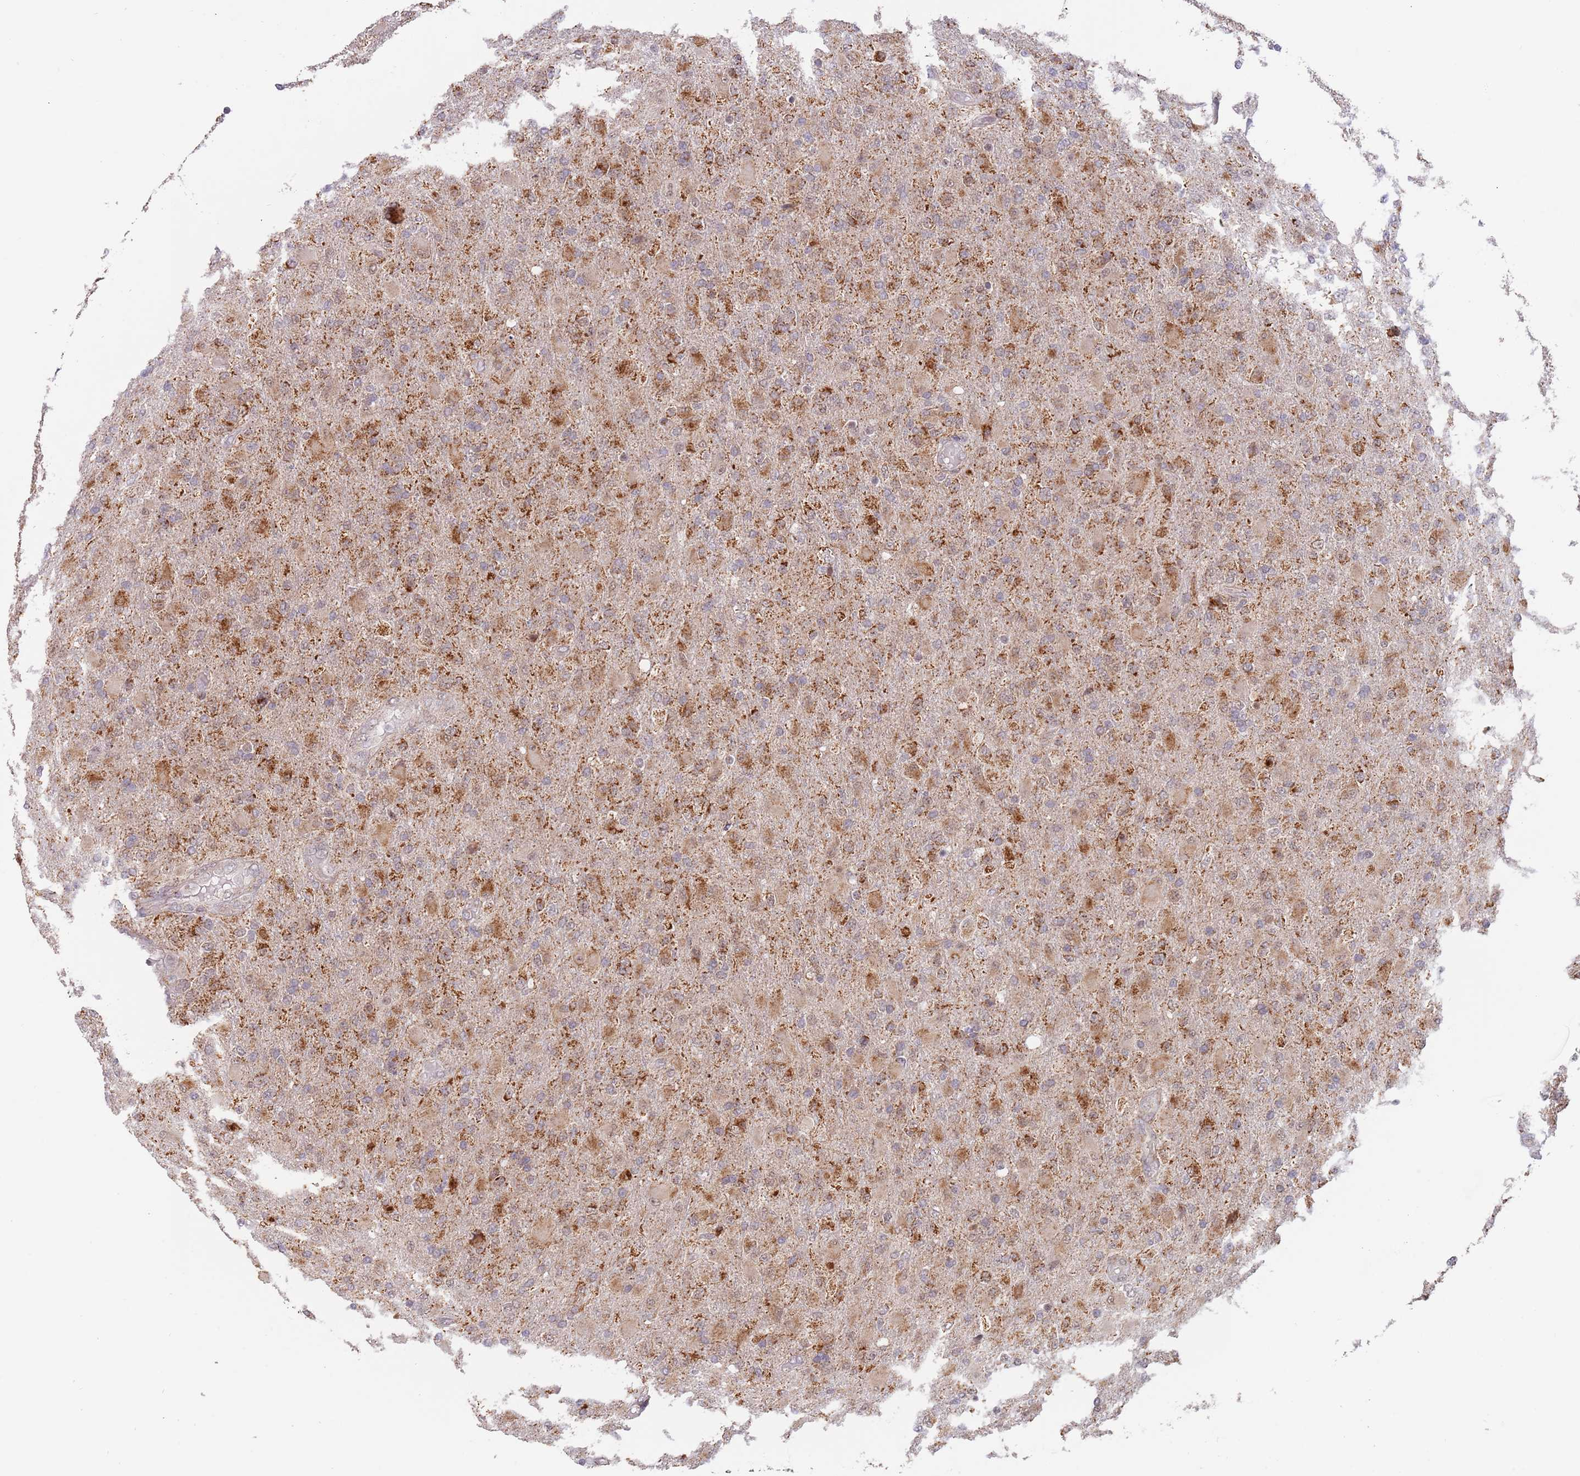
{"staining": {"intensity": "moderate", "quantity": ">75%", "location": "cytoplasmic/membranous"}, "tissue": "glioma", "cell_type": "Tumor cells", "image_type": "cancer", "snomed": [{"axis": "morphology", "description": "Glioma, malignant, Low grade"}, {"axis": "topography", "description": "Brain"}], "caption": "Low-grade glioma (malignant) was stained to show a protein in brown. There is medium levels of moderate cytoplasmic/membranous staining in approximately >75% of tumor cells. The staining is performed using DAB (3,3'-diaminobenzidine) brown chromogen to label protein expression. The nuclei are counter-stained blue using hematoxylin.", "gene": "UQCC3", "patient": {"sex": "male", "age": 65}}